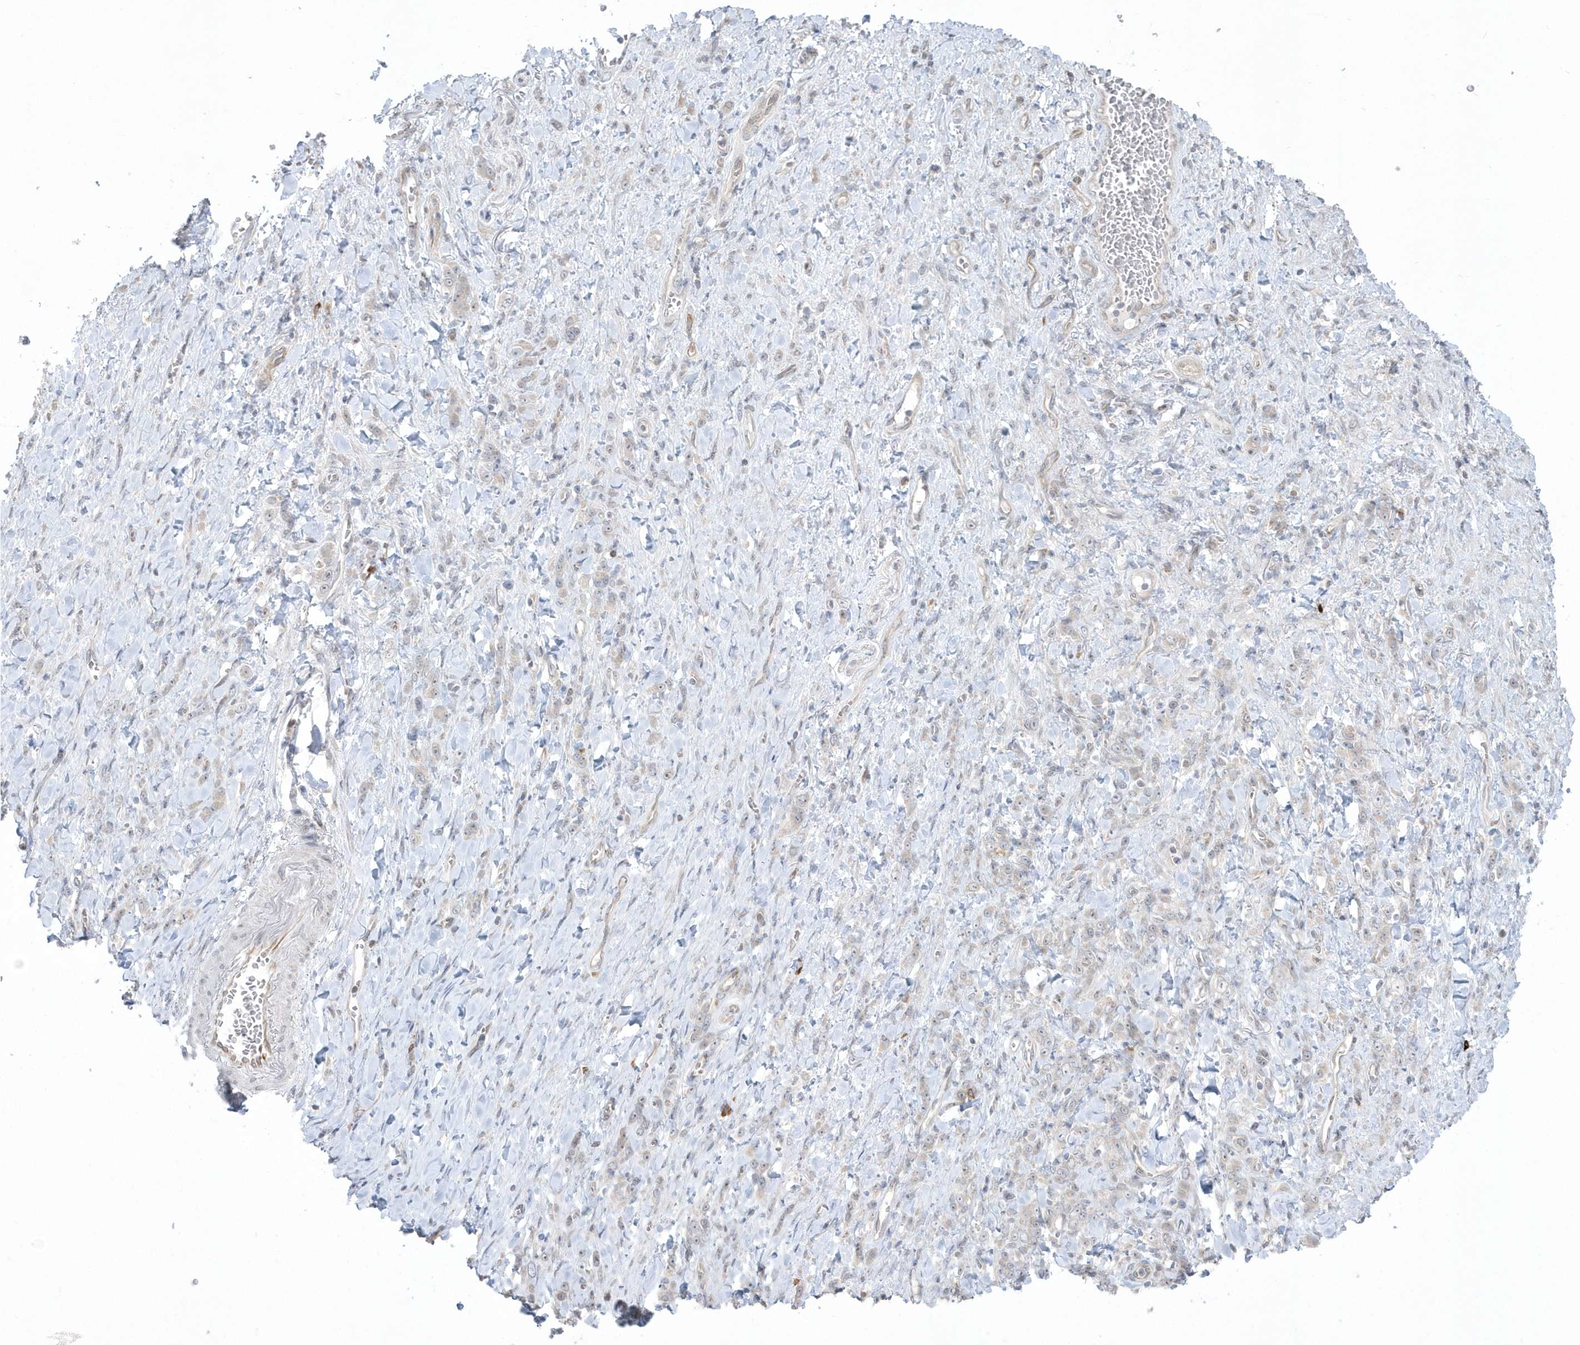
{"staining": {"intensity": "negative", "quantity": "none", "location": "none"}, "tissue": "stomach cancer", "cell_type": "Tumor cells", "image_type": "cancer", "snomed": [{"axis": "morphology", "description": "Normal tissue, NOS"}, {"axis": "morphology", "description": "Adenocarcinoma, NOS"}, {"axis": "topography", "description": "Stomach"}], "caption": "Stomach cancer stained for a protein using immunohistochemistry reveals no staining tumor cells.", "gene": "DHX57", "patient": {"sex": "male", "age": 82}}